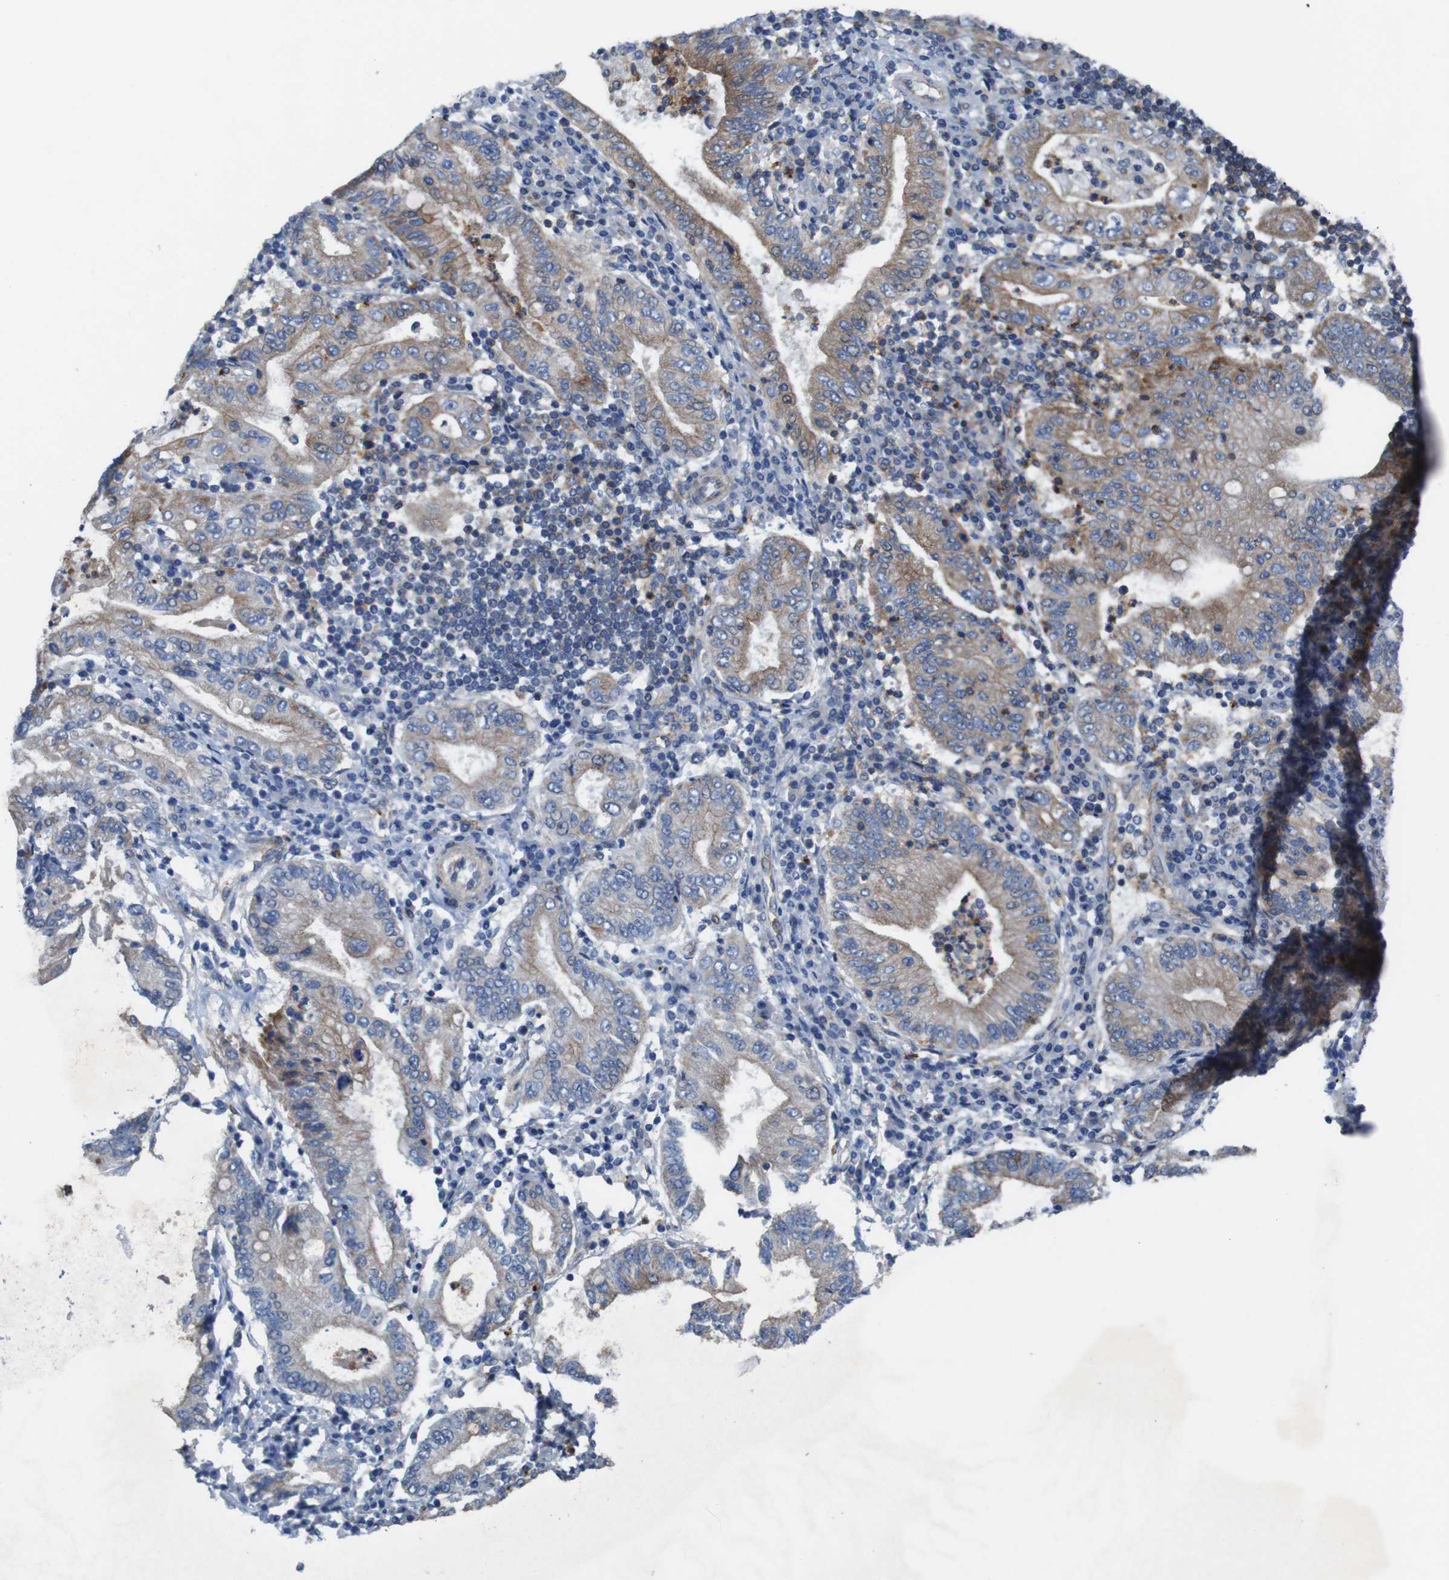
{"staining": {"intensity": "moderate", "quantity": ">75%", "location": "cytoplasmic/membranous"}, "tissue": "stomach cancer", "cell_type": "Tumor cells", "image_type": "cancer", "snomed": [{"axis": "morphology", "description": "Normal tissue, NOS"}, {"axis": "morphology", "description": "Adenocarcinoma, NOS"}, {"axis": "topography", "description": "Esophagus"}, {"axis": "topography", "description": "Stomach, upper"}, {"axis": "topography", "description": "Peripheral nerve tissue"}], "caption": "The histopathology image demonstrates staining of stomach adenocarcinoma, revealing moderate cytoplasmic/membranous protein expression (brown color) within tumor cells.", "gene": "PTGER4", "patient": {"sex": "male", "age": 62}}